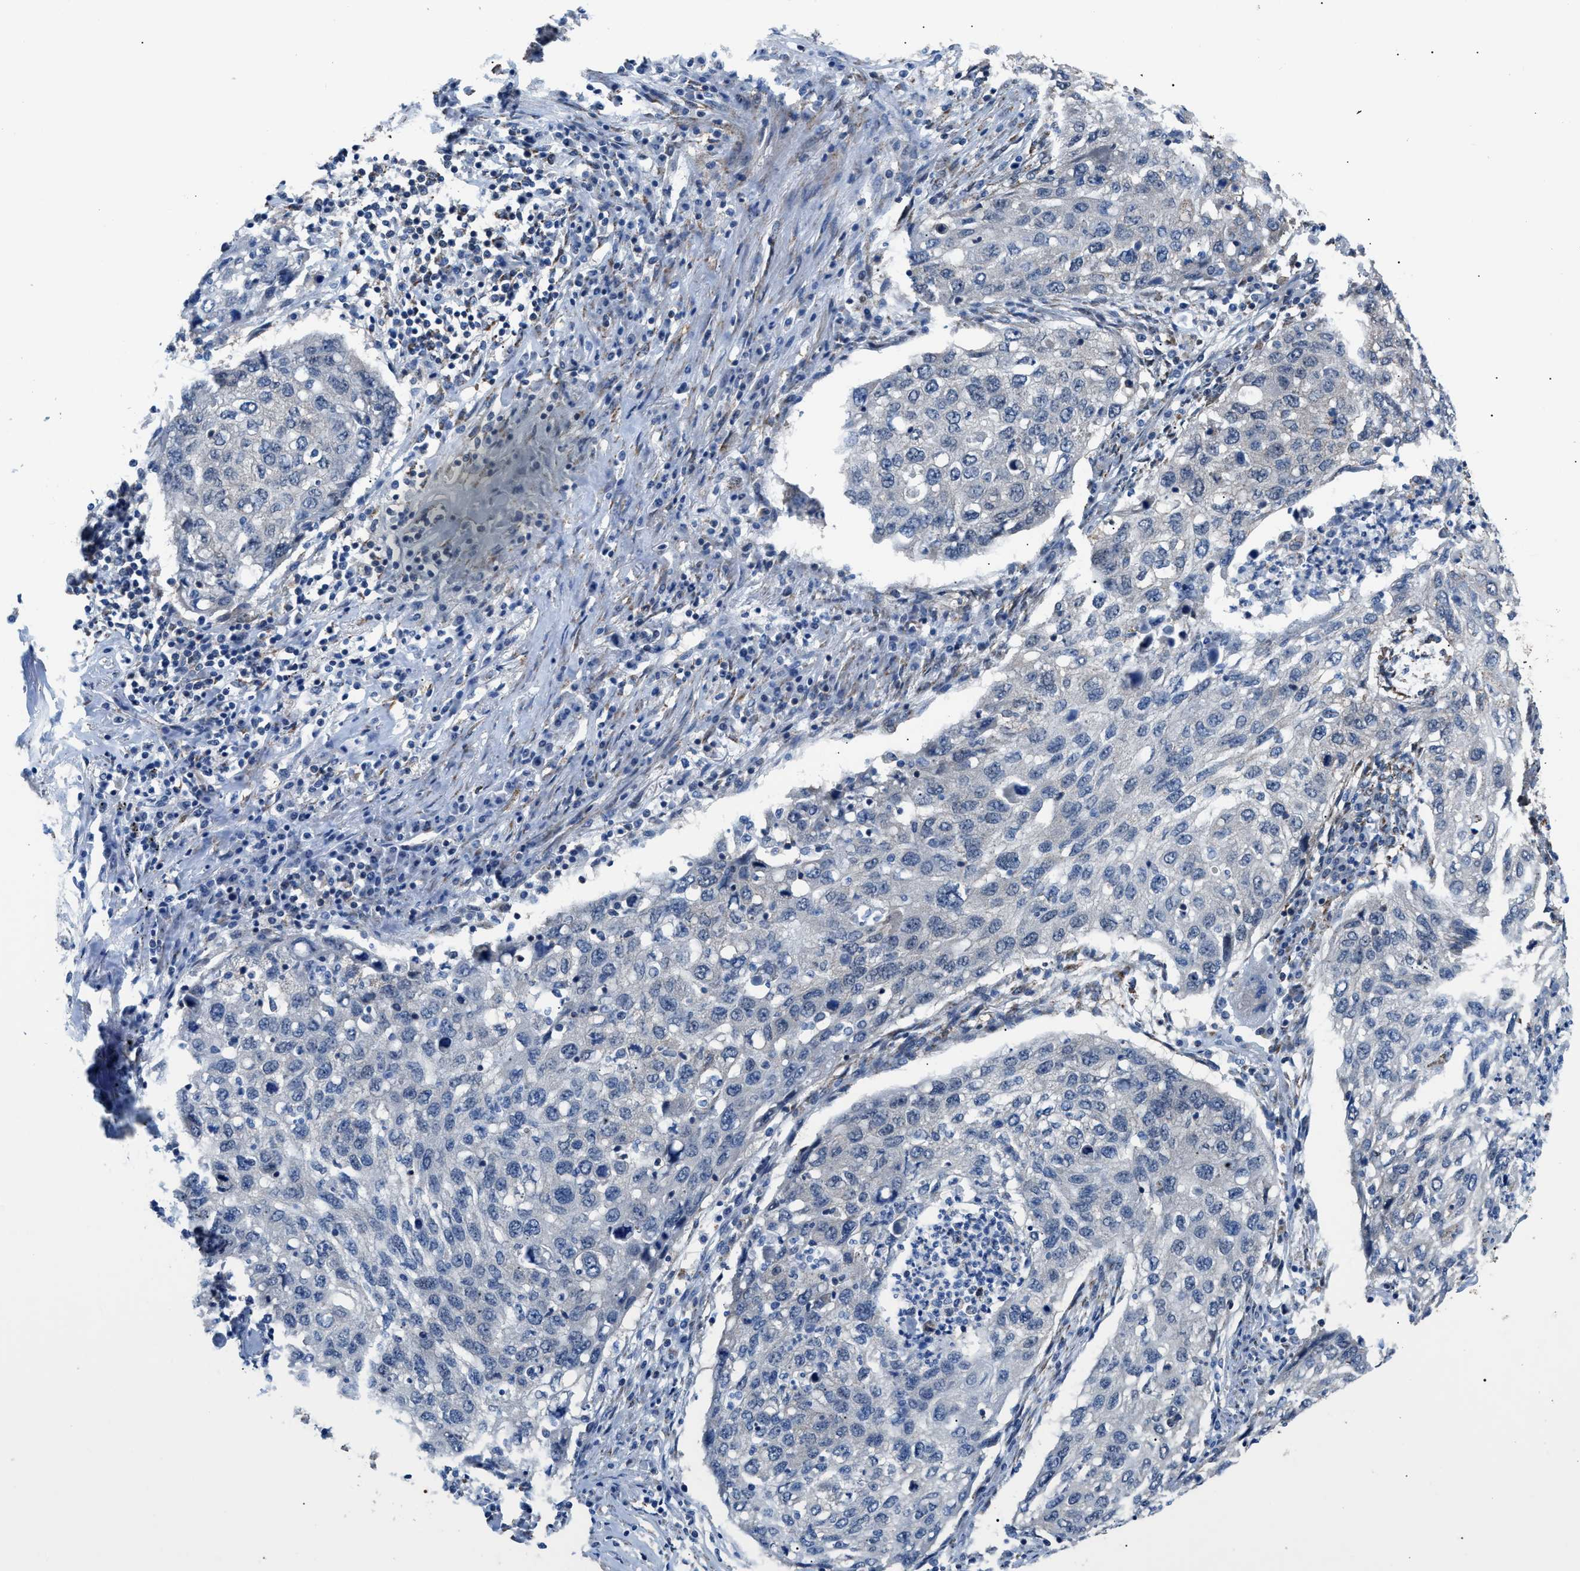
{"staining": {"intensity": "negative", "quantity": "none", "location": "none"}, "tissue": "lung cancer", "cell_type": "Tumor cells", "image_type": "cancer", "snomed": [{"axis": "morphology", "description": "Squamous cell carcinoma, NOS"}, {"axis": "topography", "description": "Lung"}], "caption": "High magnification brightfield microscopy of squamous cell carcinoma (lung) stained with DAB (brown) and counterstained with hematoxylin (blue): tumor cells show no significant staining.", "gene": "TMEM45B", "patient": {"sex": "female", "age": 63}}